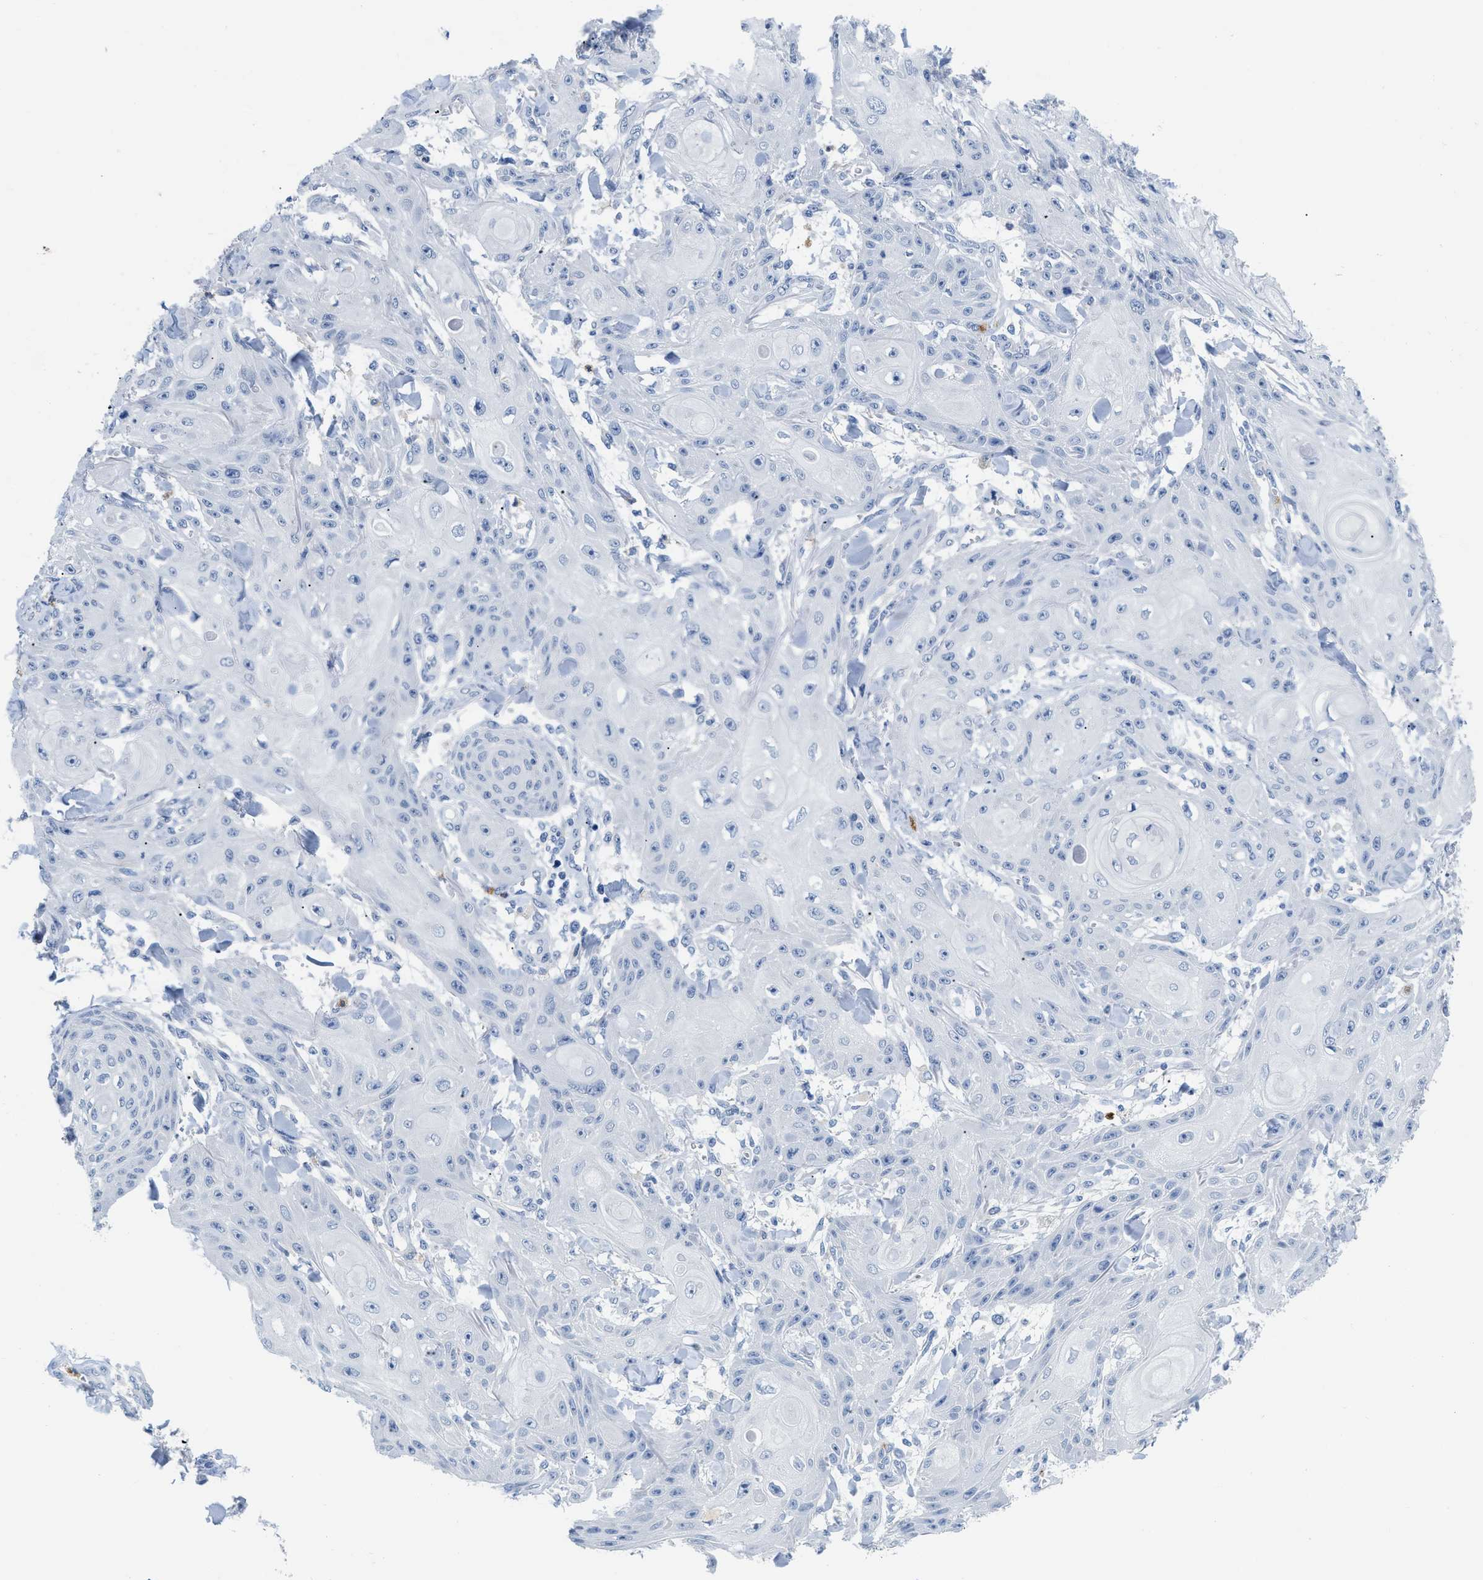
{"staining": {"intensity": "negative", "quantity": "none", "location": "none"}, "tissue": "skin cancer", "cell_type": "Tumor cells", "image_type": "cancer", "snomed": [{"axis": "morphology", "description": "Squamous cell carcinoma, NOS"}, {"axis": "topography", "description": "Skin"}], "caption": "Skin squamous cell carcinoma stained for a protein using immunohistochemistry exhibits no positivity tumor cells.", "gene": "CR1", "patient": {"sex": "male", "age": 74}}